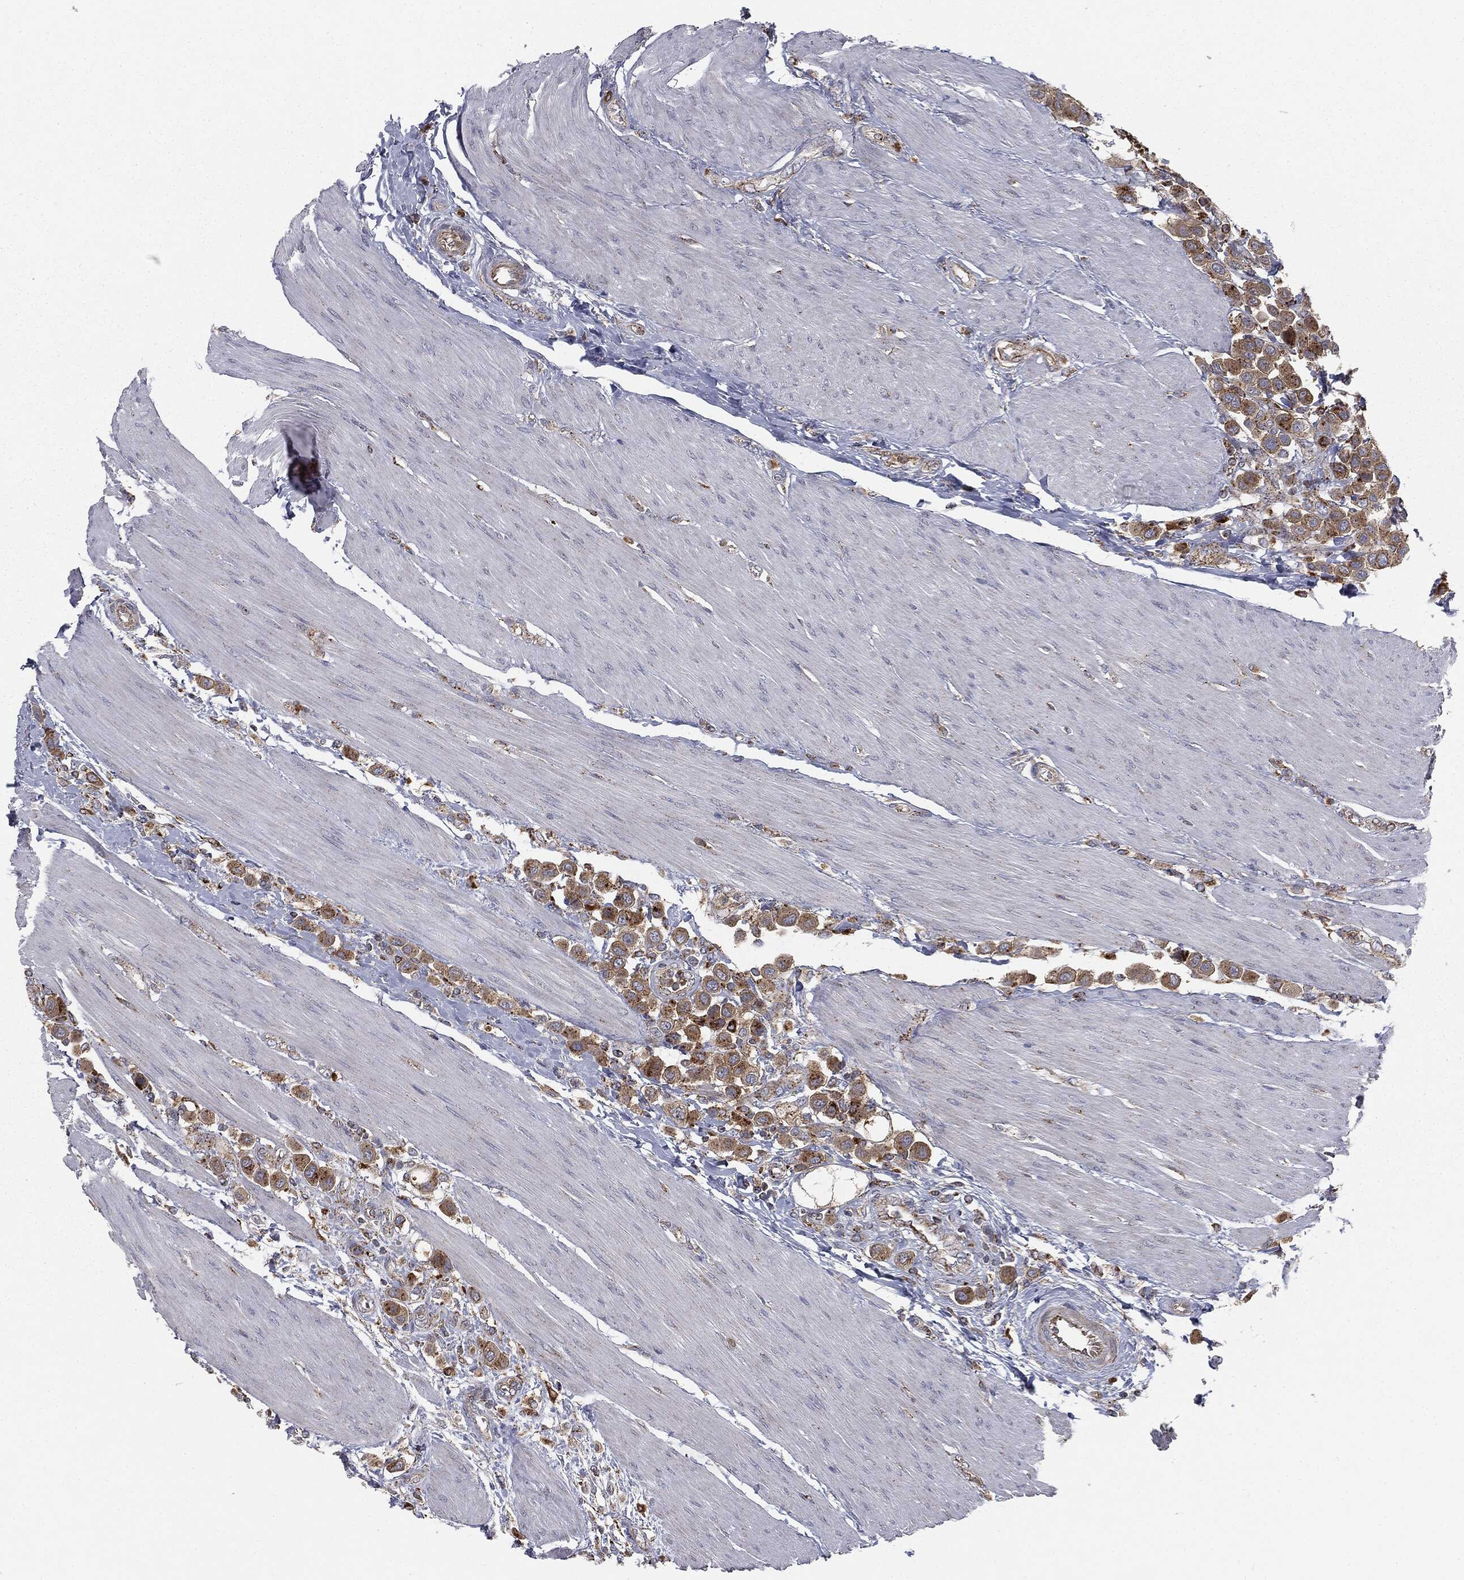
{"staining": {"intensity": "moderate", "quantity": ">75%", "location": "cytoplasmic/membranous"}, "tissue": "urothelial cancer", "cell_type": "Tumor cells", "image_type": "cancer", "snomed": [{"axis": "morphology", "description": "Urothelial carcinoma, High grade"}, {"axis": "topography", "description": "Urinary bladder"}], "caption": "A micrograph of human urothelial cancer stained for a protein shows moderate cytoplasmic/membranous brown staining in tumor cells.", "gene": "CTSA", "patient": {"sex": "male", "age": 50}}